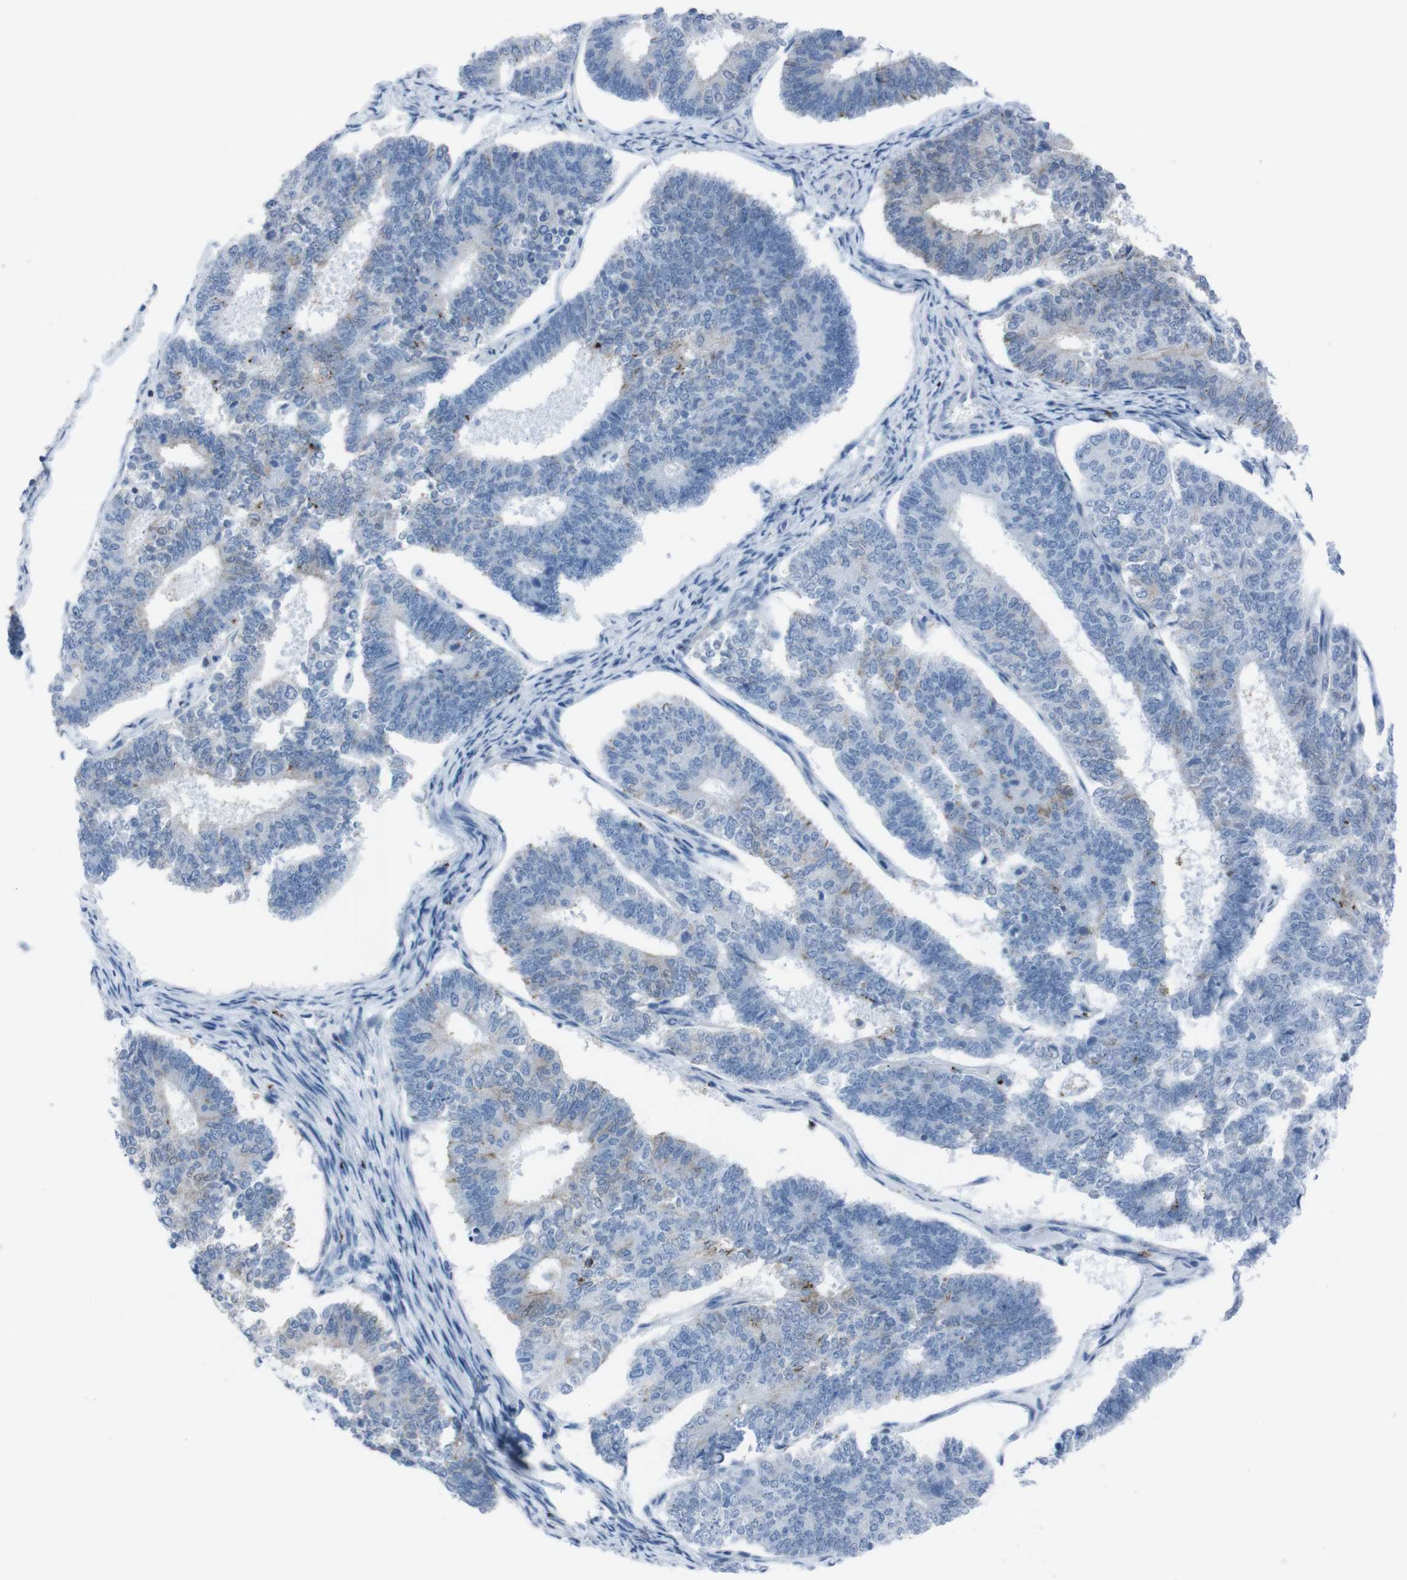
{"staining": {"intensity": "moderate", "quantity": "<25%", "location": "cytoplasmic/membranous"}, "tissue": "endometrial cancer", "cell_type": "Tumor cells", "image_type": "cancer", "snomed": [{"axis": "morphology", "description": "Adenocarcinoma, NOS"}, {"axis": "topography", "description": "Endometrium"}], "caption": "A photomicrograph of endometrial adenocarcinoma stained for a protein reveals moderate cytoplasmic/membranous brown staining in tumor cells. The protein of interest is stained brown, and the nuclei are stained in blue (DAB (3,3'-diaminobenzidine) IHC with brightfield microscopy, high magnification).", "gene": "ST6GAL1", "patient": {"sex": "female", "age": 70}}